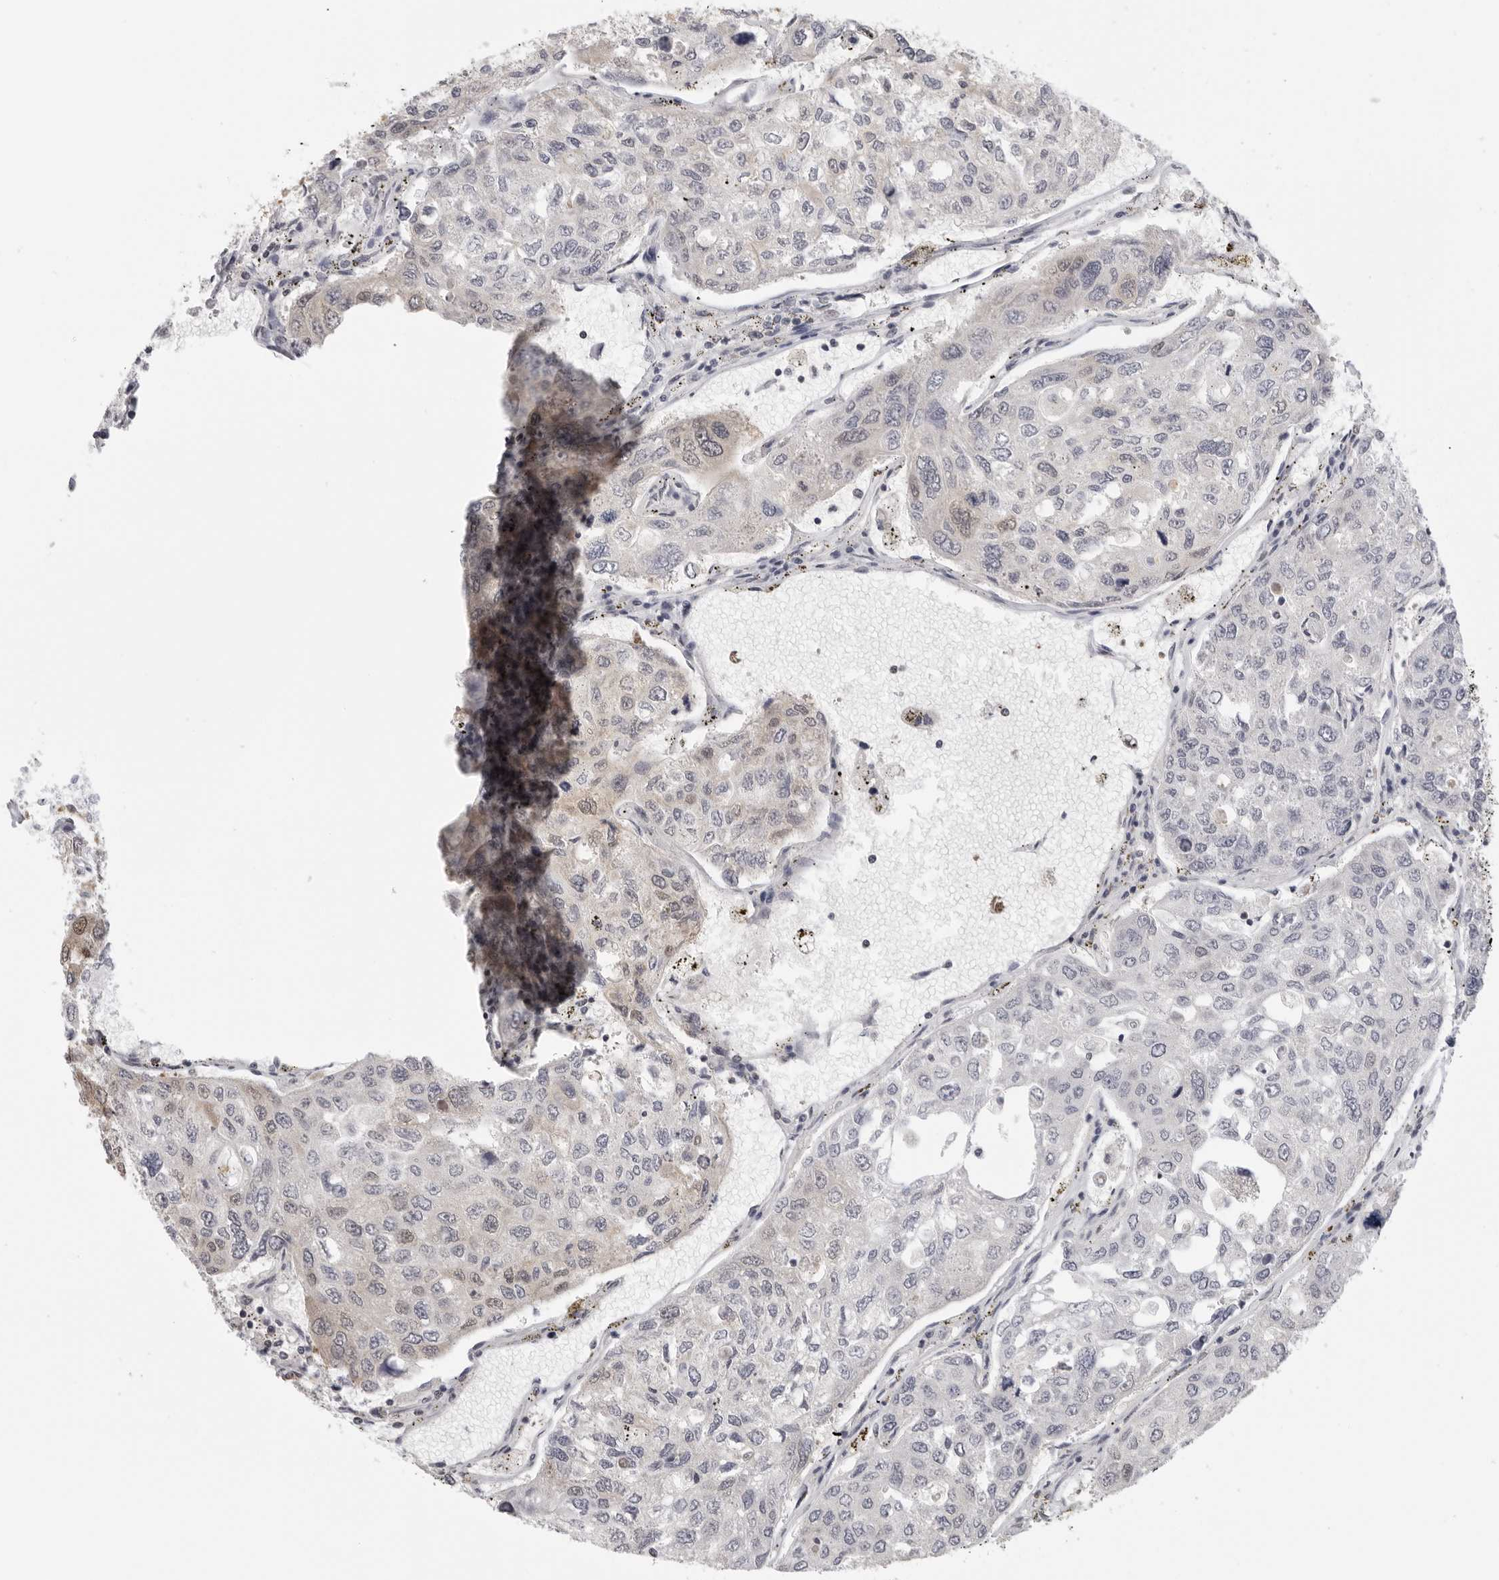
{"staining": {"intensity": "weak", "quantity": "<25%", "location": "cytoplasmic/membranous,nuclear"}, "tissue": "urothelial cancer", "cell_type": "Tumor cells", "image_type": "cancer", "snomed": [{"axis": "morphology", "description": "Urothelial carcinoma, High grade"}, {"axis": "topography", "description": "Lymph node"}, {"axis": "topography", "description": "Urinary bladder"}], "caption": "This is a photomicrograph of IHC staining of urothelial carcinoma (high-grade), which shows no staining in tumor cells. Brightfield microscopy of immunohistochemistry (IHC) stained with DAB (brown) and hematoxylin (blue), captured at high magnification.", "gene": "RPA2", "patient": {"sex": "male", "age": 51}}